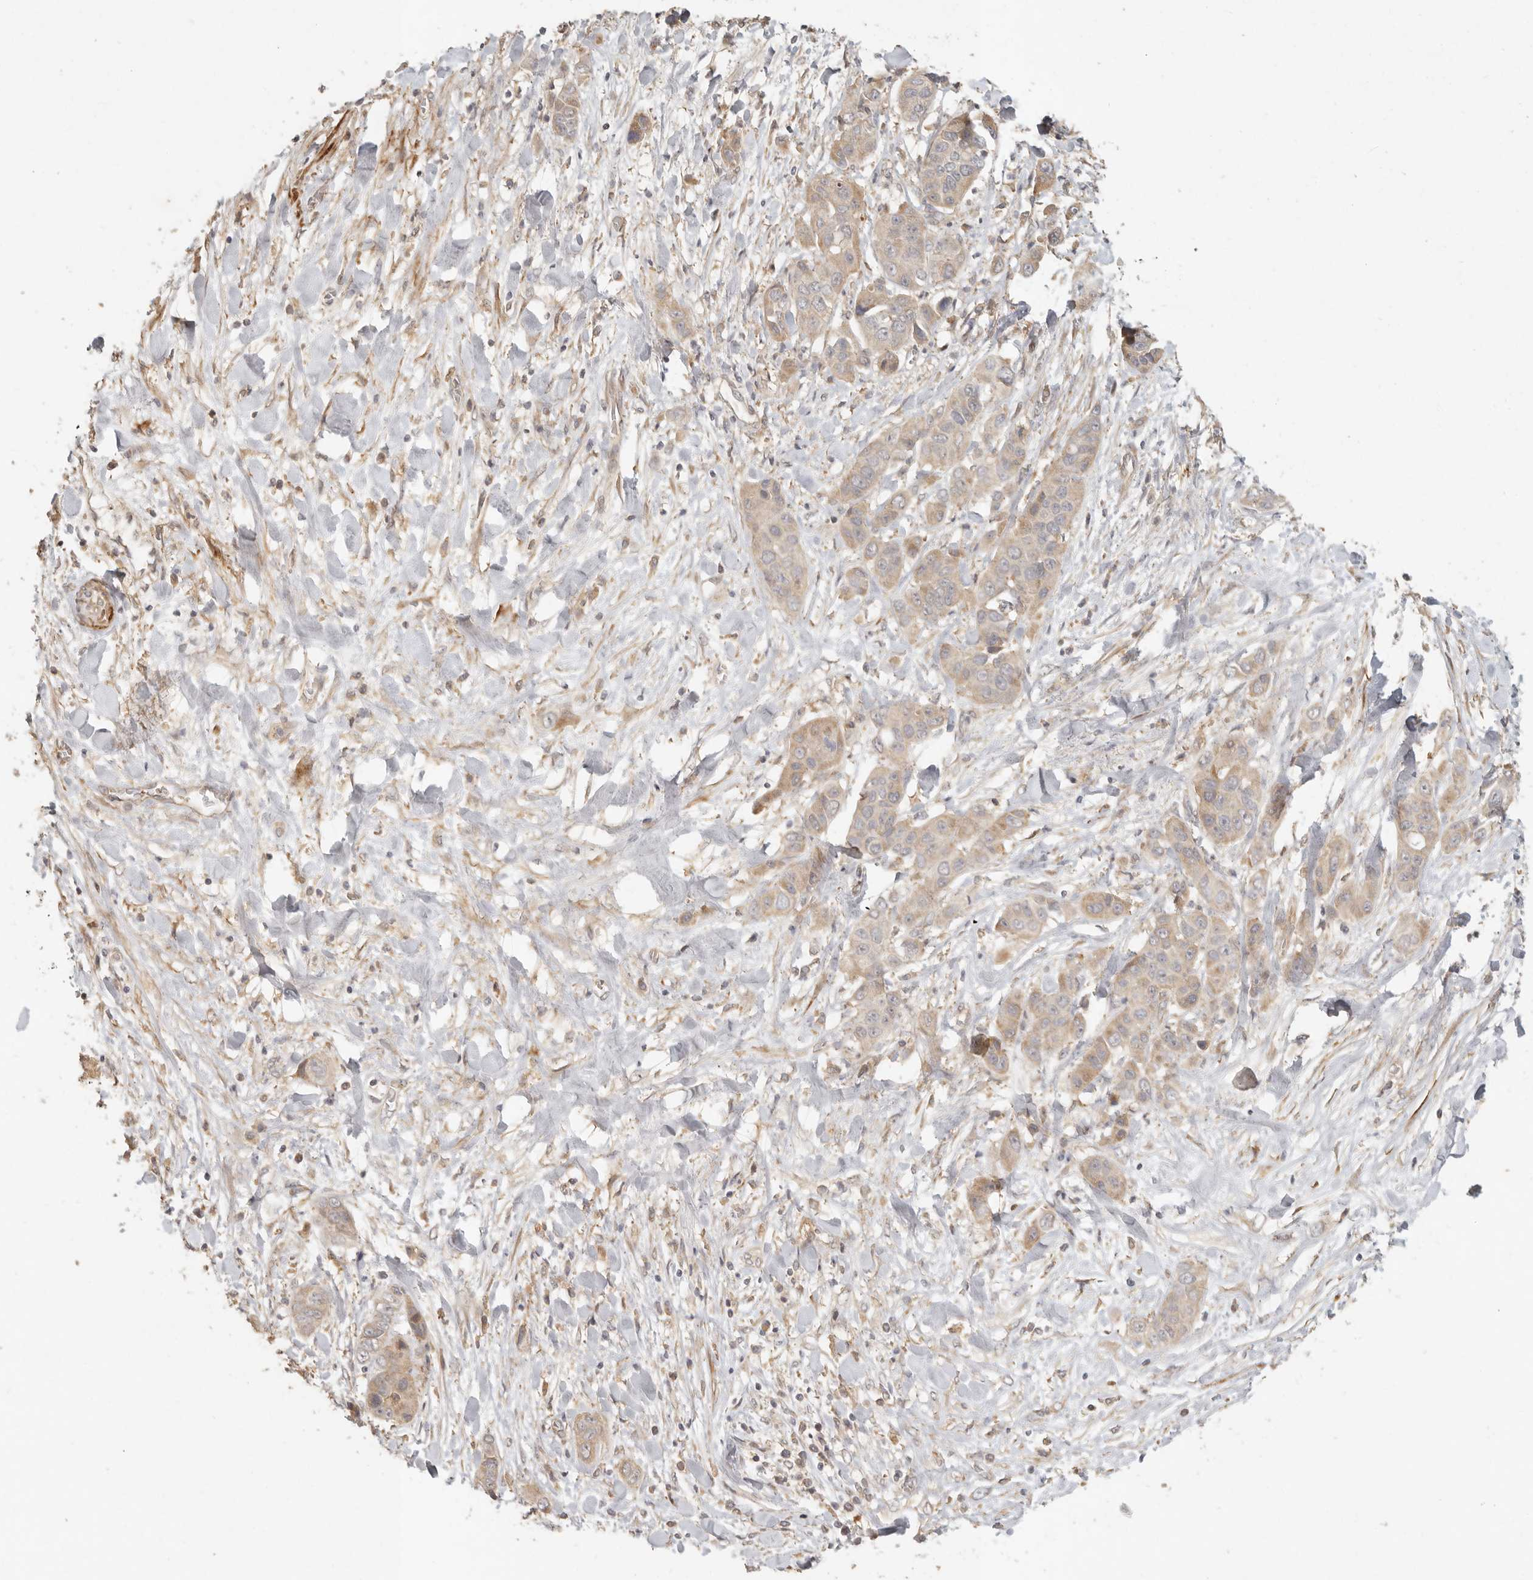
{"staining": {"intensity": "weak", "quantity": ">75%", "location": "cytoplasmic/membranous"}, "tissue": "liver cancer", "cell_type": "Tumor cells", "image_type": "cancer", "snomed": [{"axis": "morphology", "description": "Cholangiocarcinoma"}, {"axis": "topography", "description": "Liver"}], "caption": "Weak cytoplasmic/membranous staining for a protein is seen in about >75% of tumor cells of liver cholangiocarcinoma using IHC.", "gene": "VIPR1", "patient": {"sex": "female", "age": 52}}